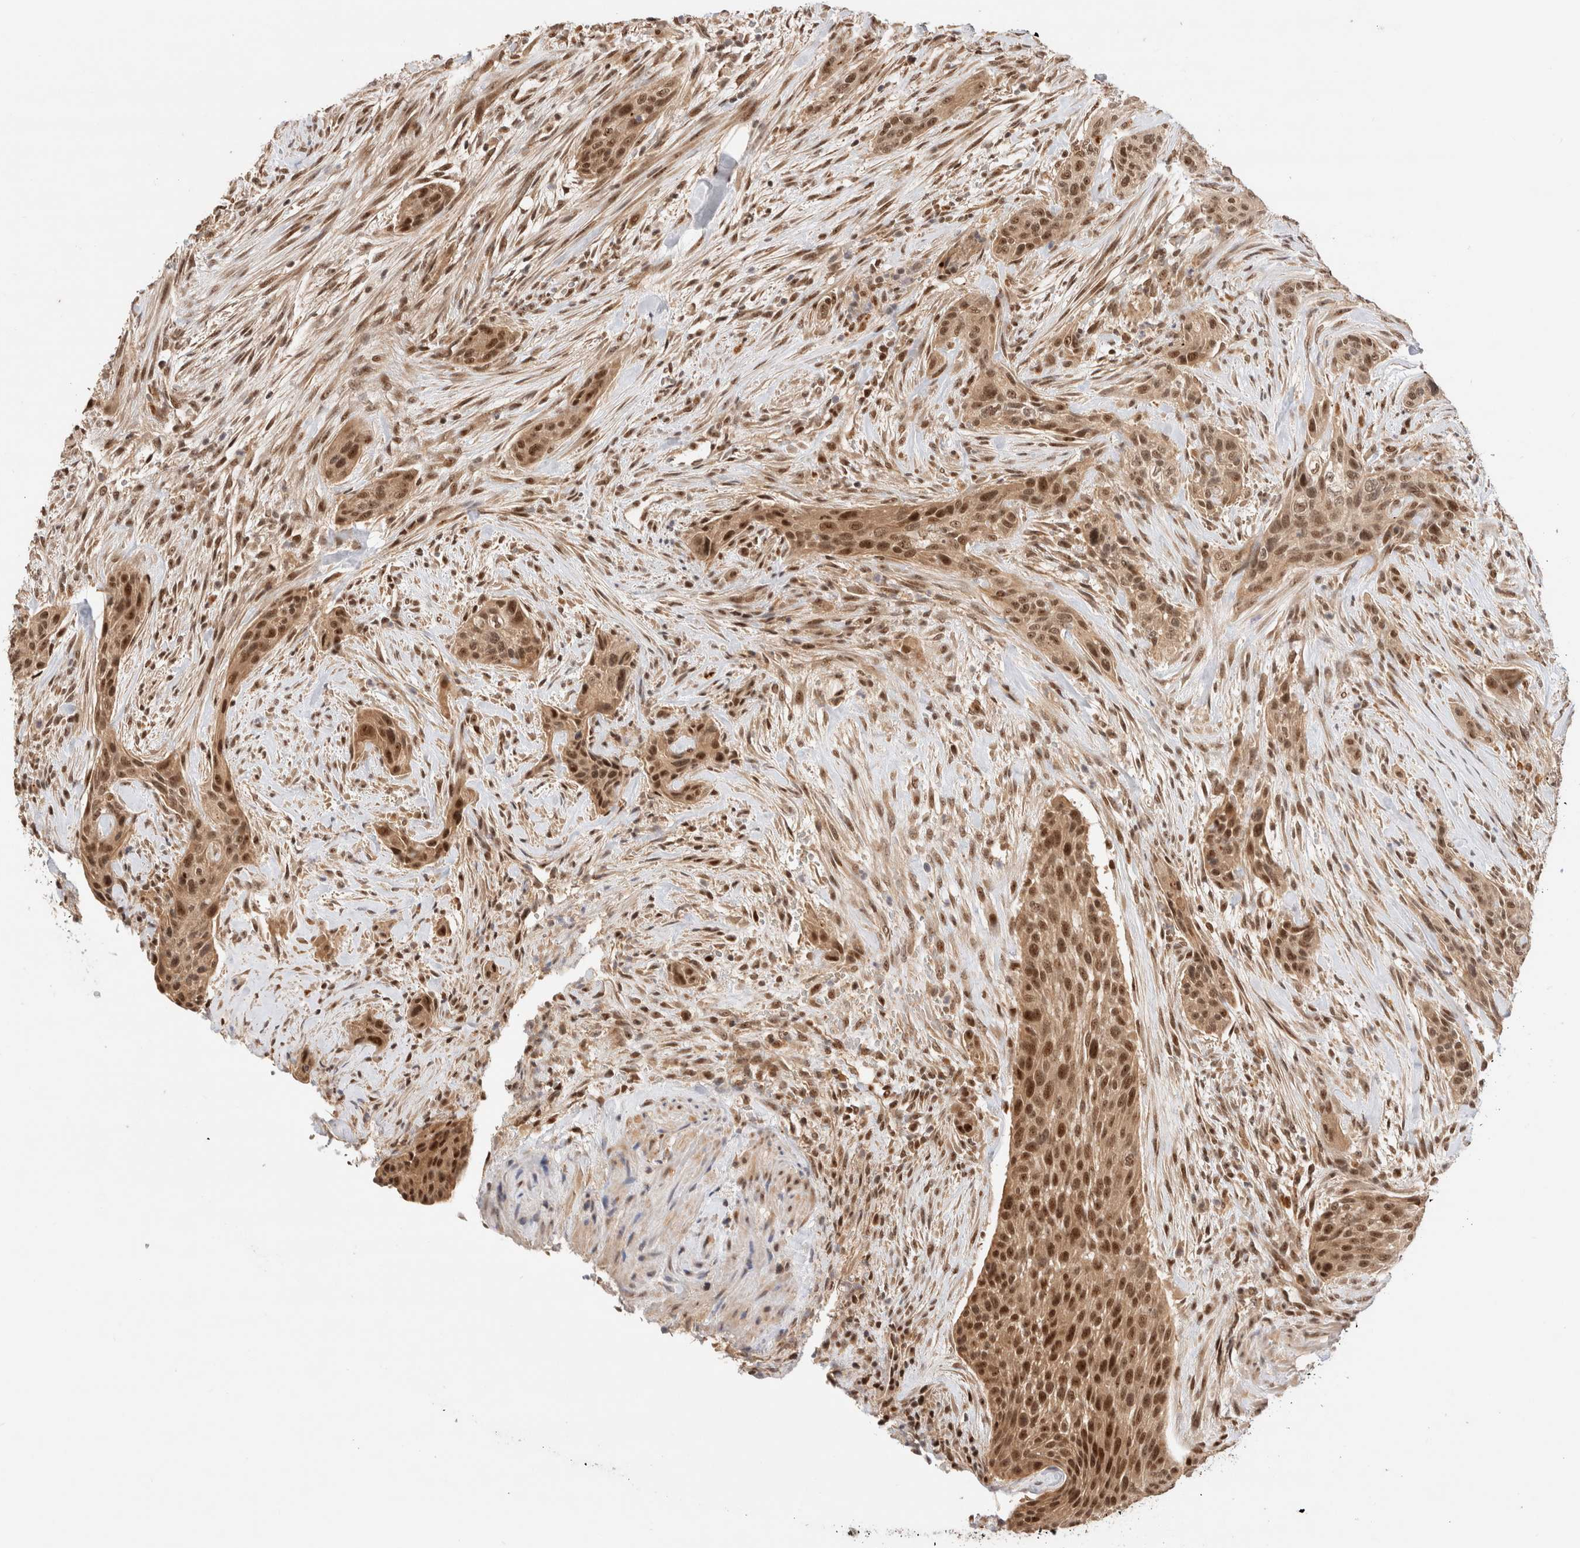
{"staining": {"intensity": "moderate", "quantity": ">75%", "location": "cytoplasmic/membranous,nuclear"}, "tissue": "urothelial cancer", "cell_type": "Tumor cells", "image_type": "cancer", "snomed": [{"axis": "morphology", "description": "Urothelial carcinoma, High grade"}, {"axis": "topography", "description": "Urinary bladder"}], "caption": "Immunohistochemistry (IHC) micrograph of neoplastic tissue: human high-grade urothelial carcinoma stained using immunohistochemistry demonstrates medium levels of moderate protein expression localized specifically in the cytoplasmic/membranous and nuclear of tumor cells, appearing as a cytoplasmic/membranous and nuclear brown color.", "gene": "MPHOSPH6", "patient": {"sex": "male", "age": 35}}